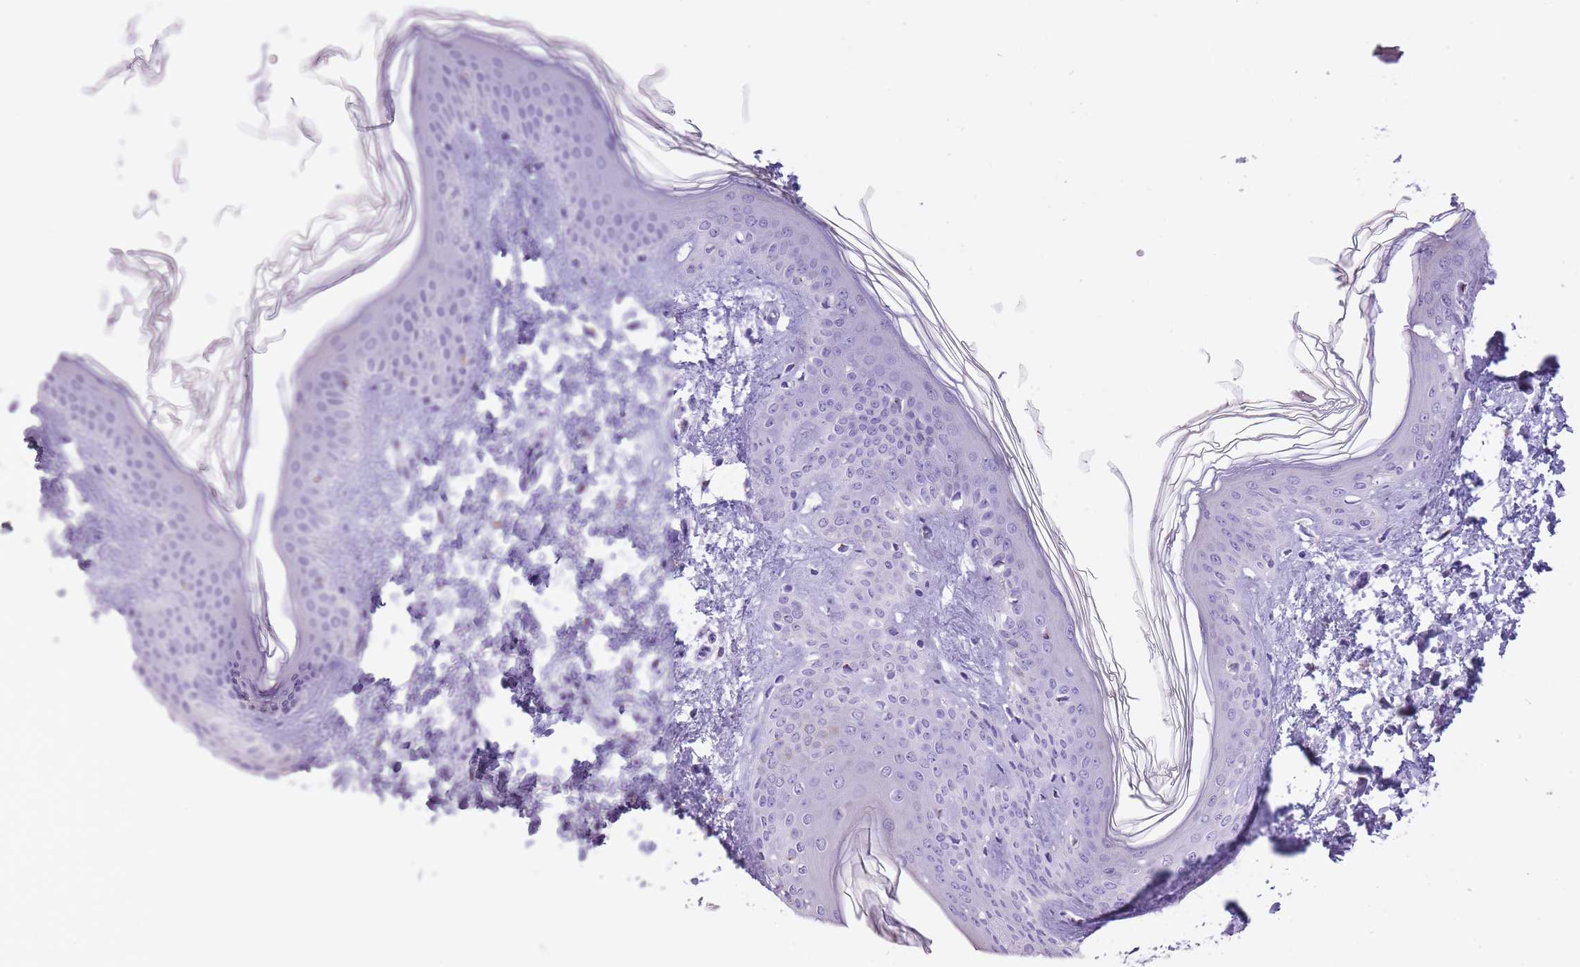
{"staining": {"intensity": "negative", "quantity": "none", "location": "none"}, "tissue": "skin", "cell_type": "Fibroblasts", "image_type": "normal", "snomed": [{"axis": "morphology", "description": "Normal tissue, NOS"}, {"axis": "topography", "description": "Skin"}], "caption": "The histopathology image demonstrates no significant expression in fibroblasts of skin. (DAB (3,3'-diaminobenzidine) immunohistochemistry (IHC) with hematoxylin counter stain).", "gene": "B4GALT2", "patient": {"sex": "female", "age": 41}}